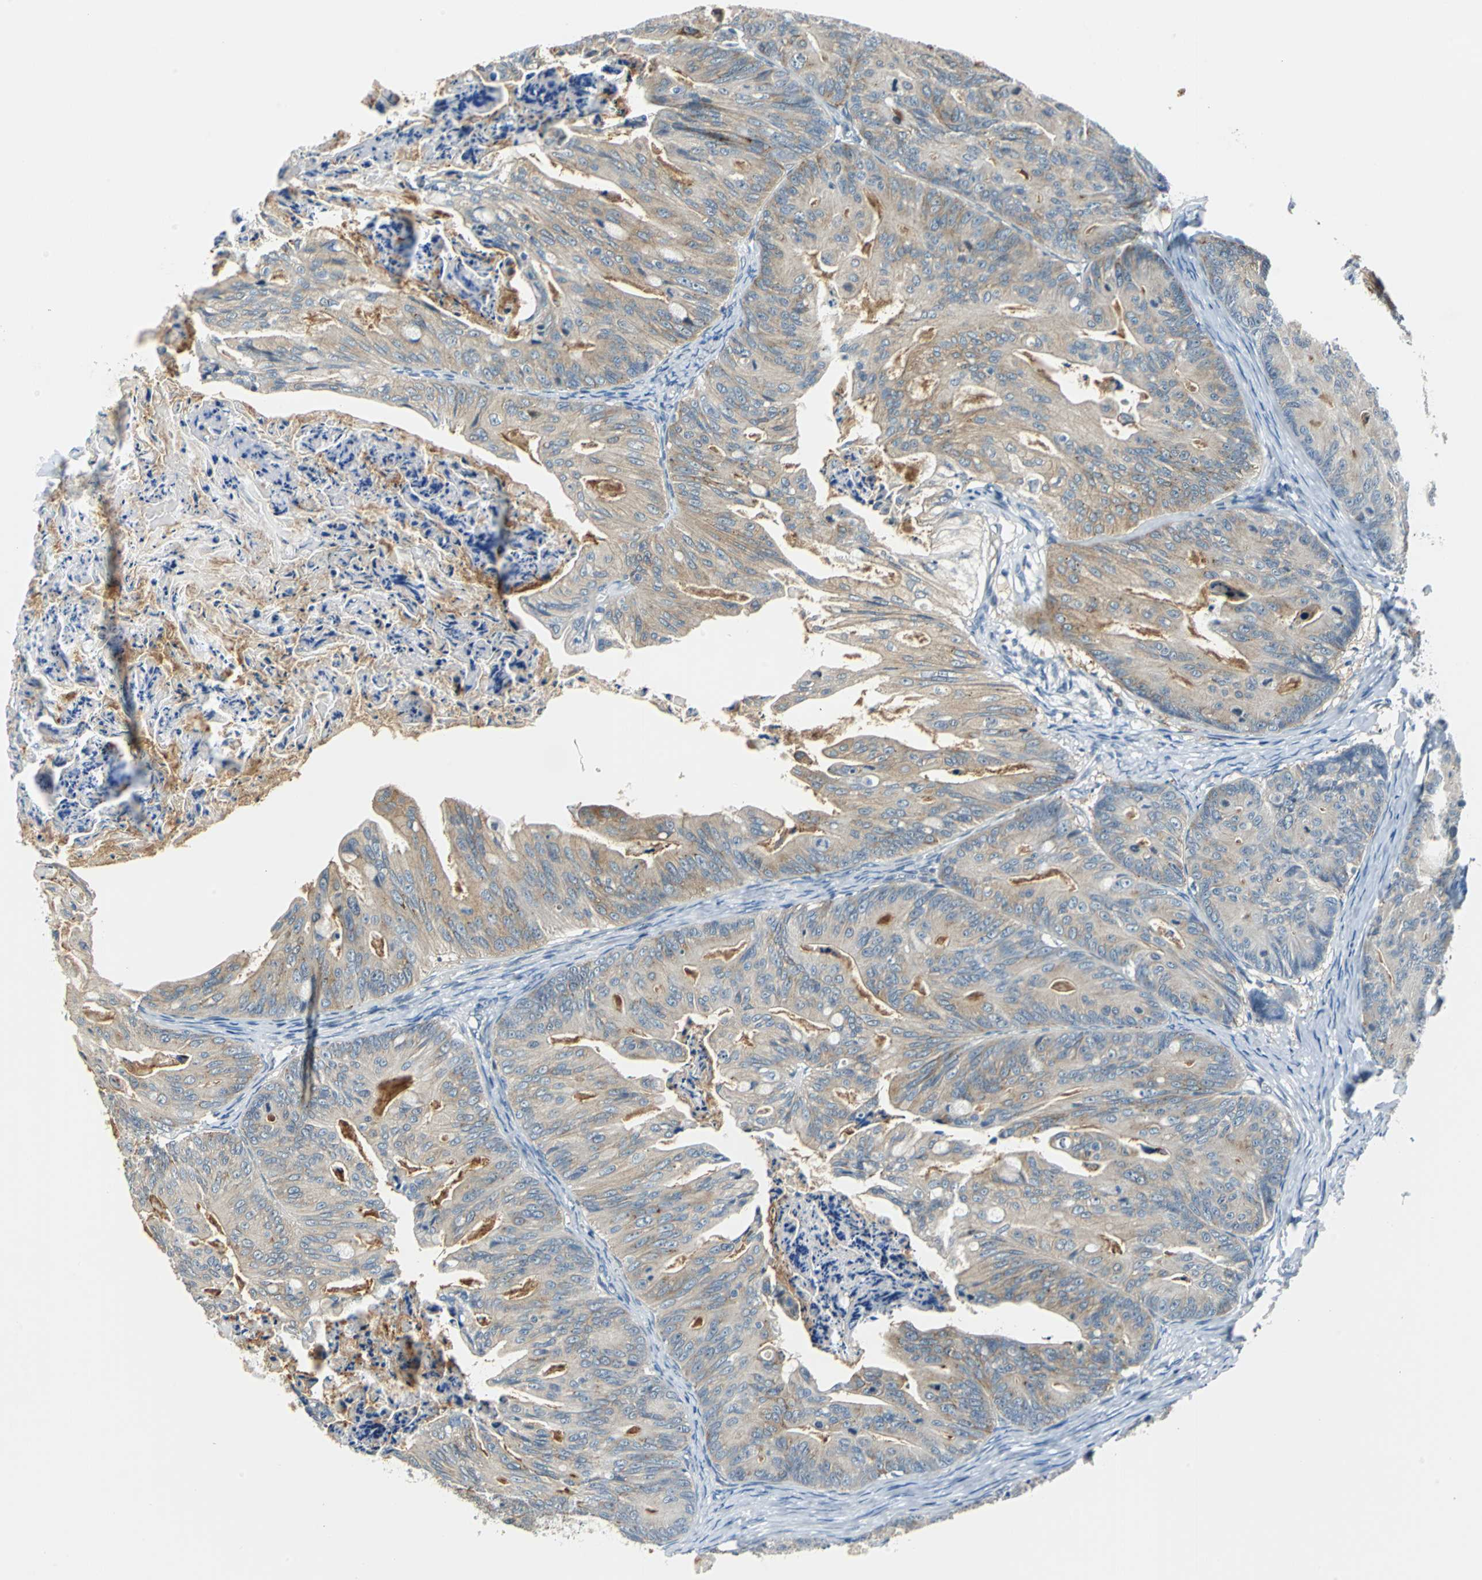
{"staining": {"intensity": "moderate", "quantity": ">75%", "location": "cytoplasmic/membranous"}, "tissue": "ovarian cancer", "cell_type": "Tumor cells", "image_type": "cancer", "snomed": [{"axis": "morphology", "description": "Cystadenocarcinoma, mucinous, NOS"}, {"axis": "topography", "description": "Ovary"}], "caption": "Brown immunohistochemical staining in human ovarian cancer shows moderate cytoplasmic/membranous staining in approximately >75% of tumor cells. The staining was performed using DAB (3,3'-diaminobenzidine), with brown indicating positive protein expression. Nuclei are stained blue with hematoxylin.", "gene": "HCFC2", "patient": {"sex": "female", "age": 36}}